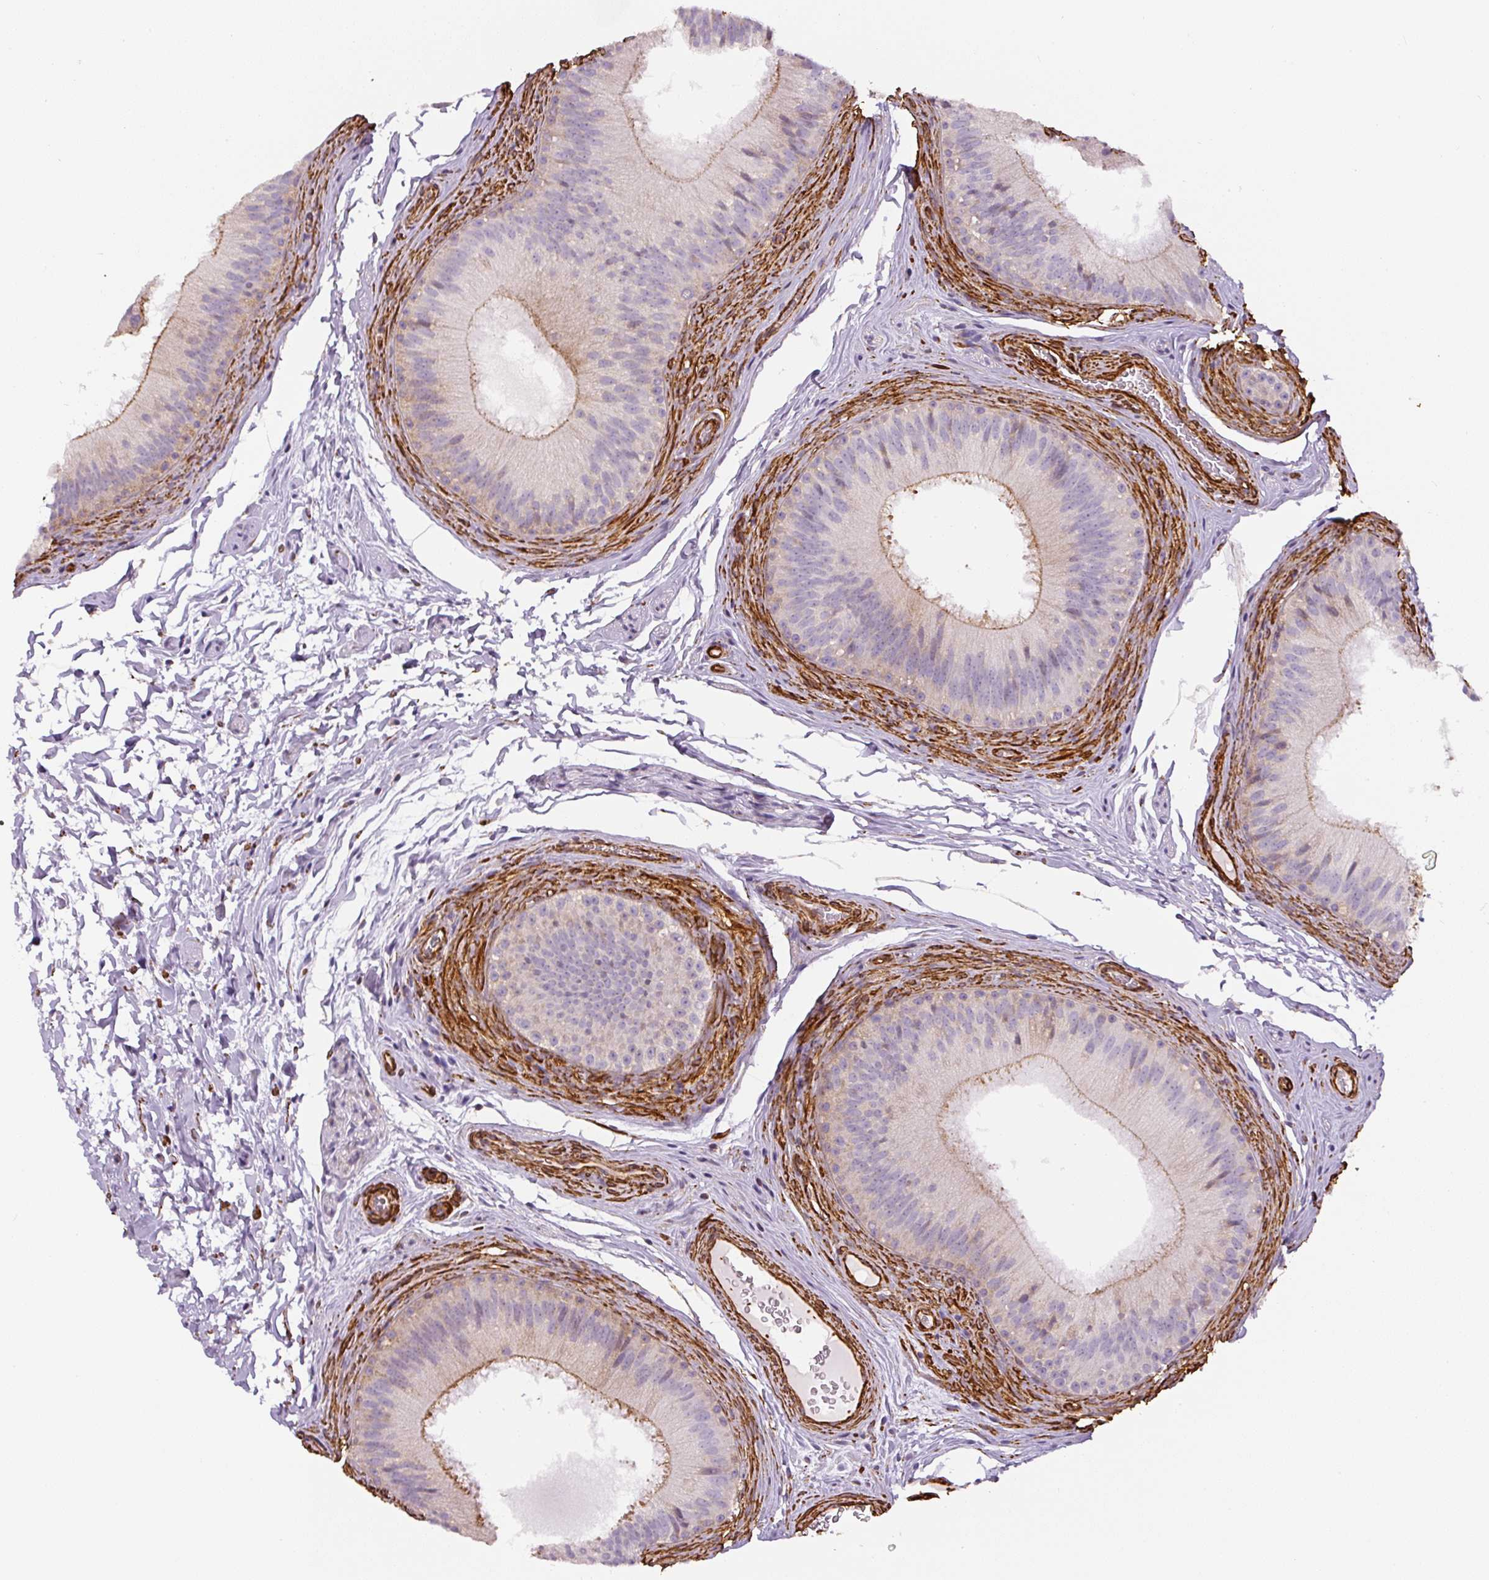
{"staining": {"intensity": "moderate", "quantity": "<25%", "location": "cytoplasmic/membranous"}, "tissue": "epididymis", "cell_type": "Glandular cells", "image_type": "normal", "snomed": [{"axis": "morphology", "description": "Normal tissue, NOS"}, {"axis": "topography", "description": "Epididymis"}], "caption": "Moderate cytoplasmic/membranous protein staining is appreciated in about <25% of glandular cells in epididymis. (DAB (3,3'-diaminobenzidine) IHC, brown staining for protein, blue staining for nuclei).", "gene": "MYL12A", "patient": {"sex": "male", "age": 24}}